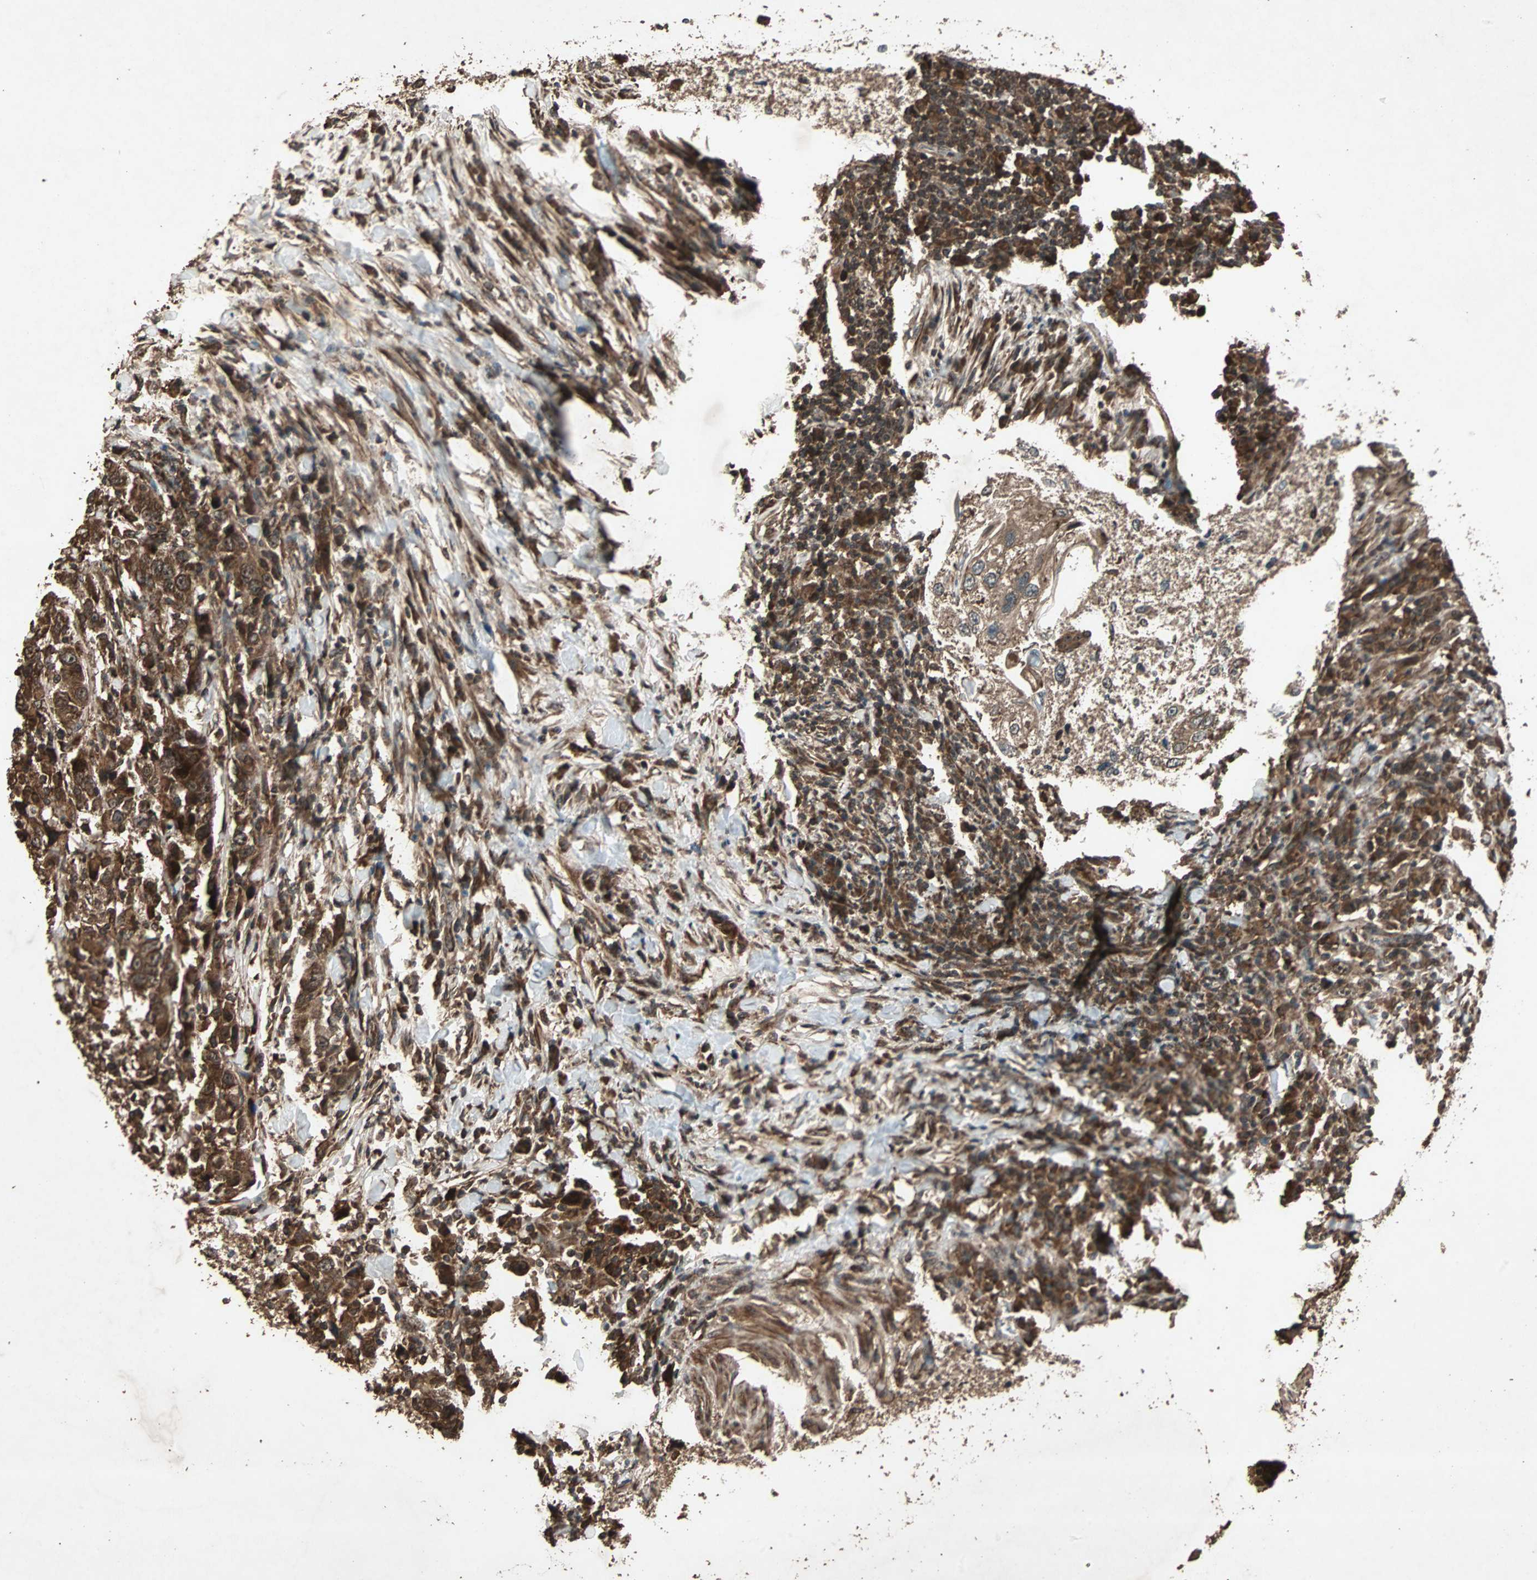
{"staining": {"intensity": "strong", "quantity": ">75%", "location": "cytoplasmic/membranous"}, "tissue": "urothelial cancer", "cell_type": "Tumor cells", "image_type": "cancer", "snomed": [{"axis": "morphology", "description": "Urothelial carcinoma, High grade"}, {"axis": "topography", "description": "Urinary bladder"}], "caption": "Protein staining shows strong cytoplasmic/membranous staining in about >75% of tumor cells in urothelial cancer.", "gene": "LAMTOR5", "patient": {"sex": "male", "age": 61}}